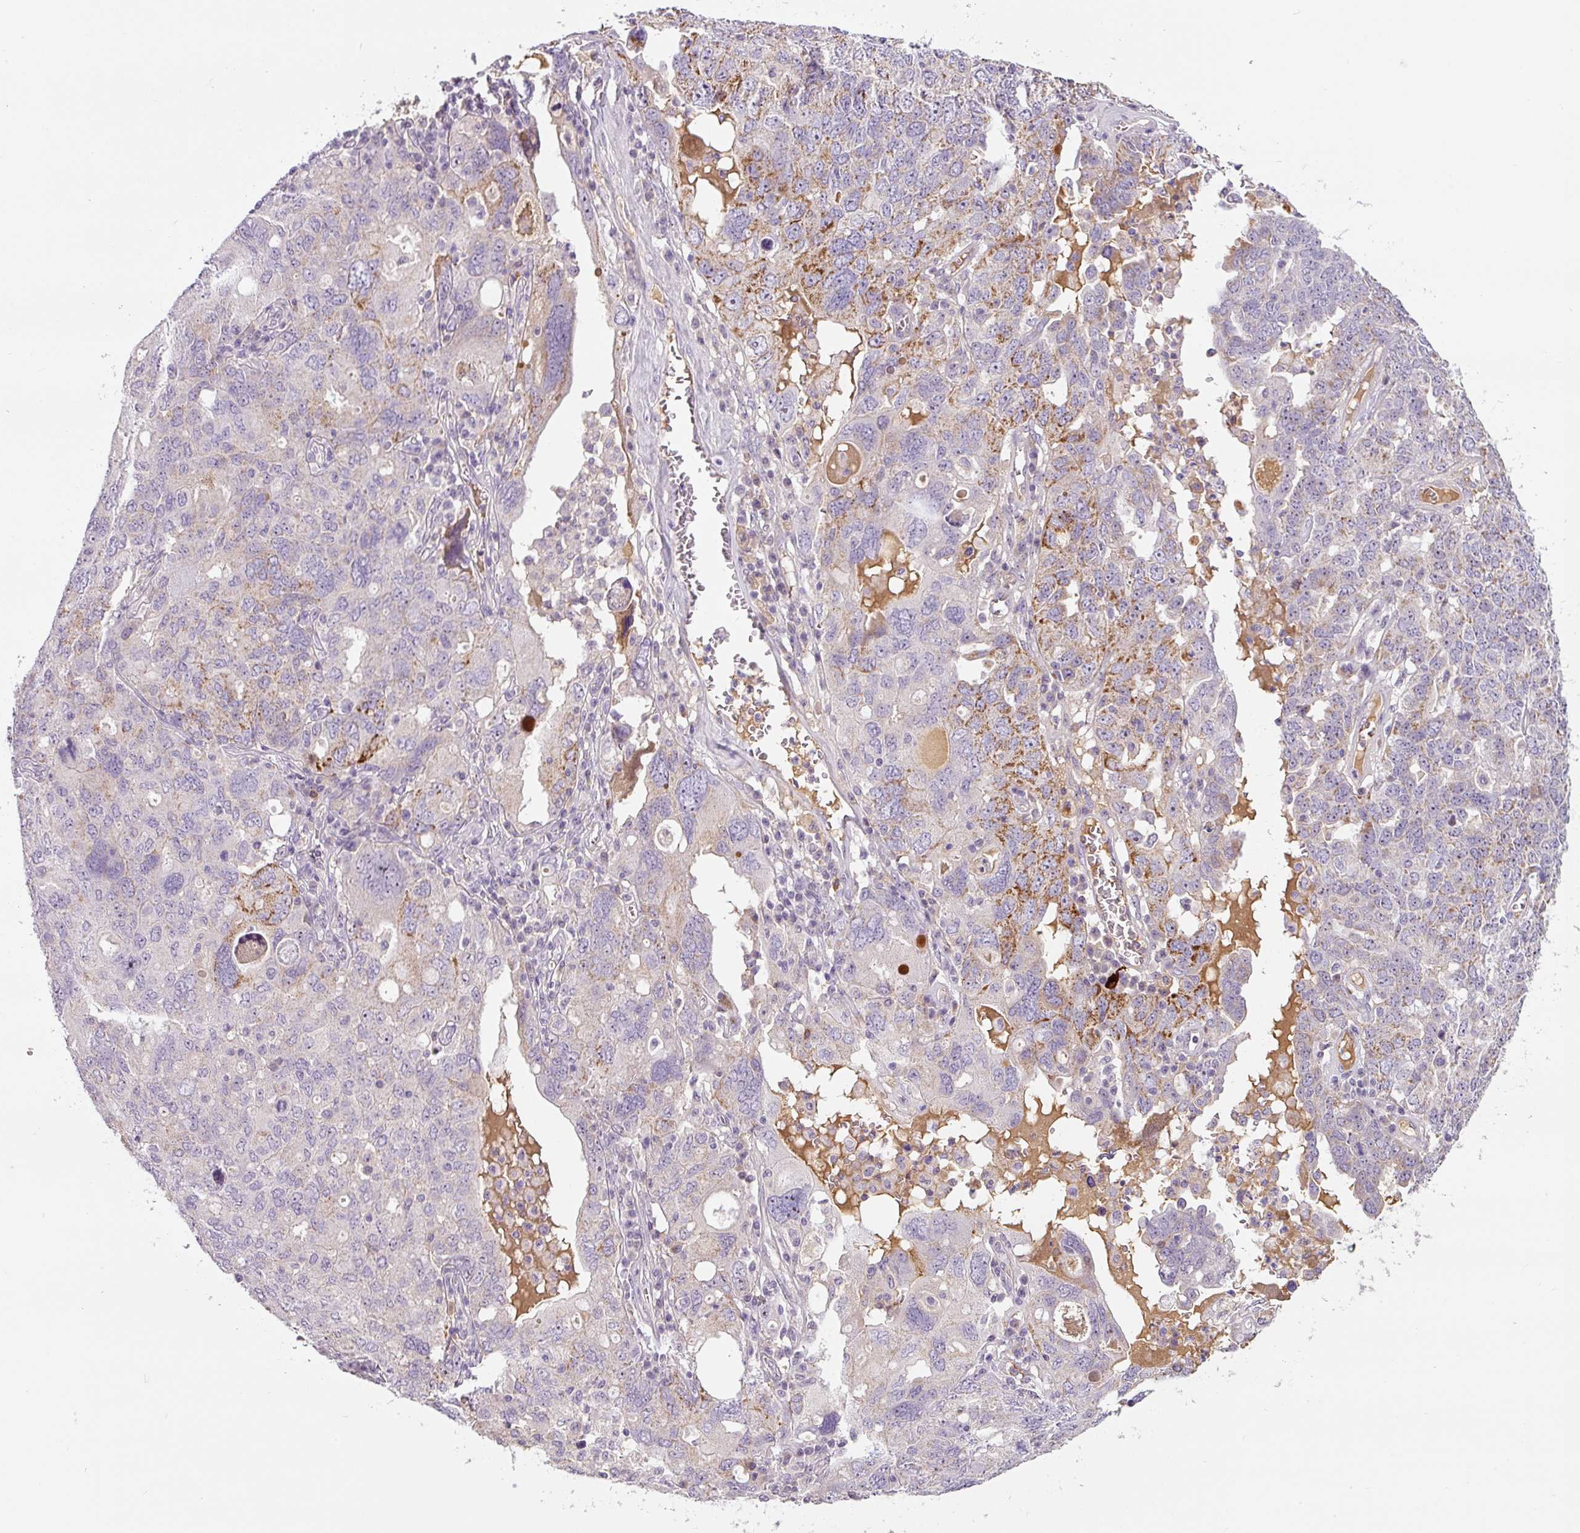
{"staining": {"intensity": "moderate", "quantity": "<25%", "location": "cytoplasmic/membranous"}, "tissue": "ovarian cancer", "cell_type": "Tumor cells", "image_type": "cancer", "snomed": [{"axis": "morphology", "description": "Carcinoma, endometroid"}, {"axis": "topography", "description": "Ovary"}], "caption": "Ovarian cancer (endometroid carcinoma) stained for a protein shows moderate cytoplasmic/membranous positivity in tumor cells.", "gene": "TMEM37", "patient": {"sex": "female", "age": 62}}